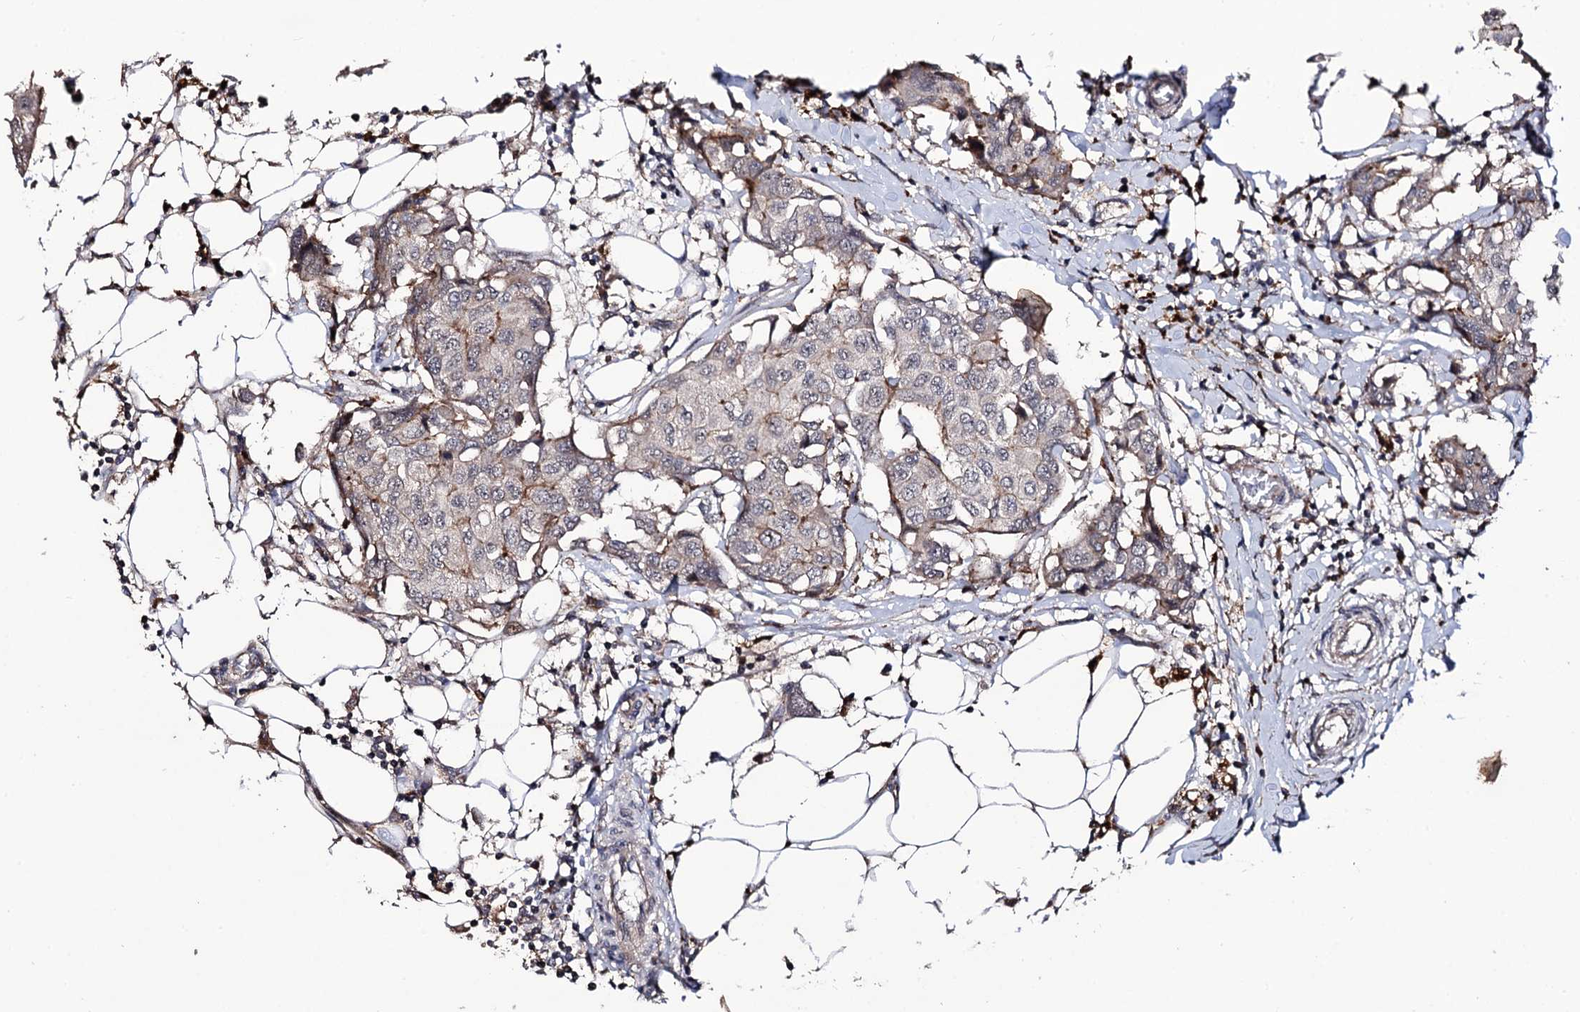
{"staining": {"intensity": "weak", "quantity": "<25%", "location": "cytoplasmic/membranous"}, "tissue": "breast cancer", "cell_type": "Tumor cells", "image_type": "cancer", "snomed": [{"axis": "morphology", "description": "Duct carcinoma"}, {"axis": "topography", "description": "Breast"}], "caption": "The image demonstrates no staining of tumor cells in breast intraductal carcinoma. (DAB (3,3'-diaminobenzidine) immunohistochemistry with hematoxylin counter stain).", "gene": "MICAL2", "patient": {"sex": "female", "age": 80}}